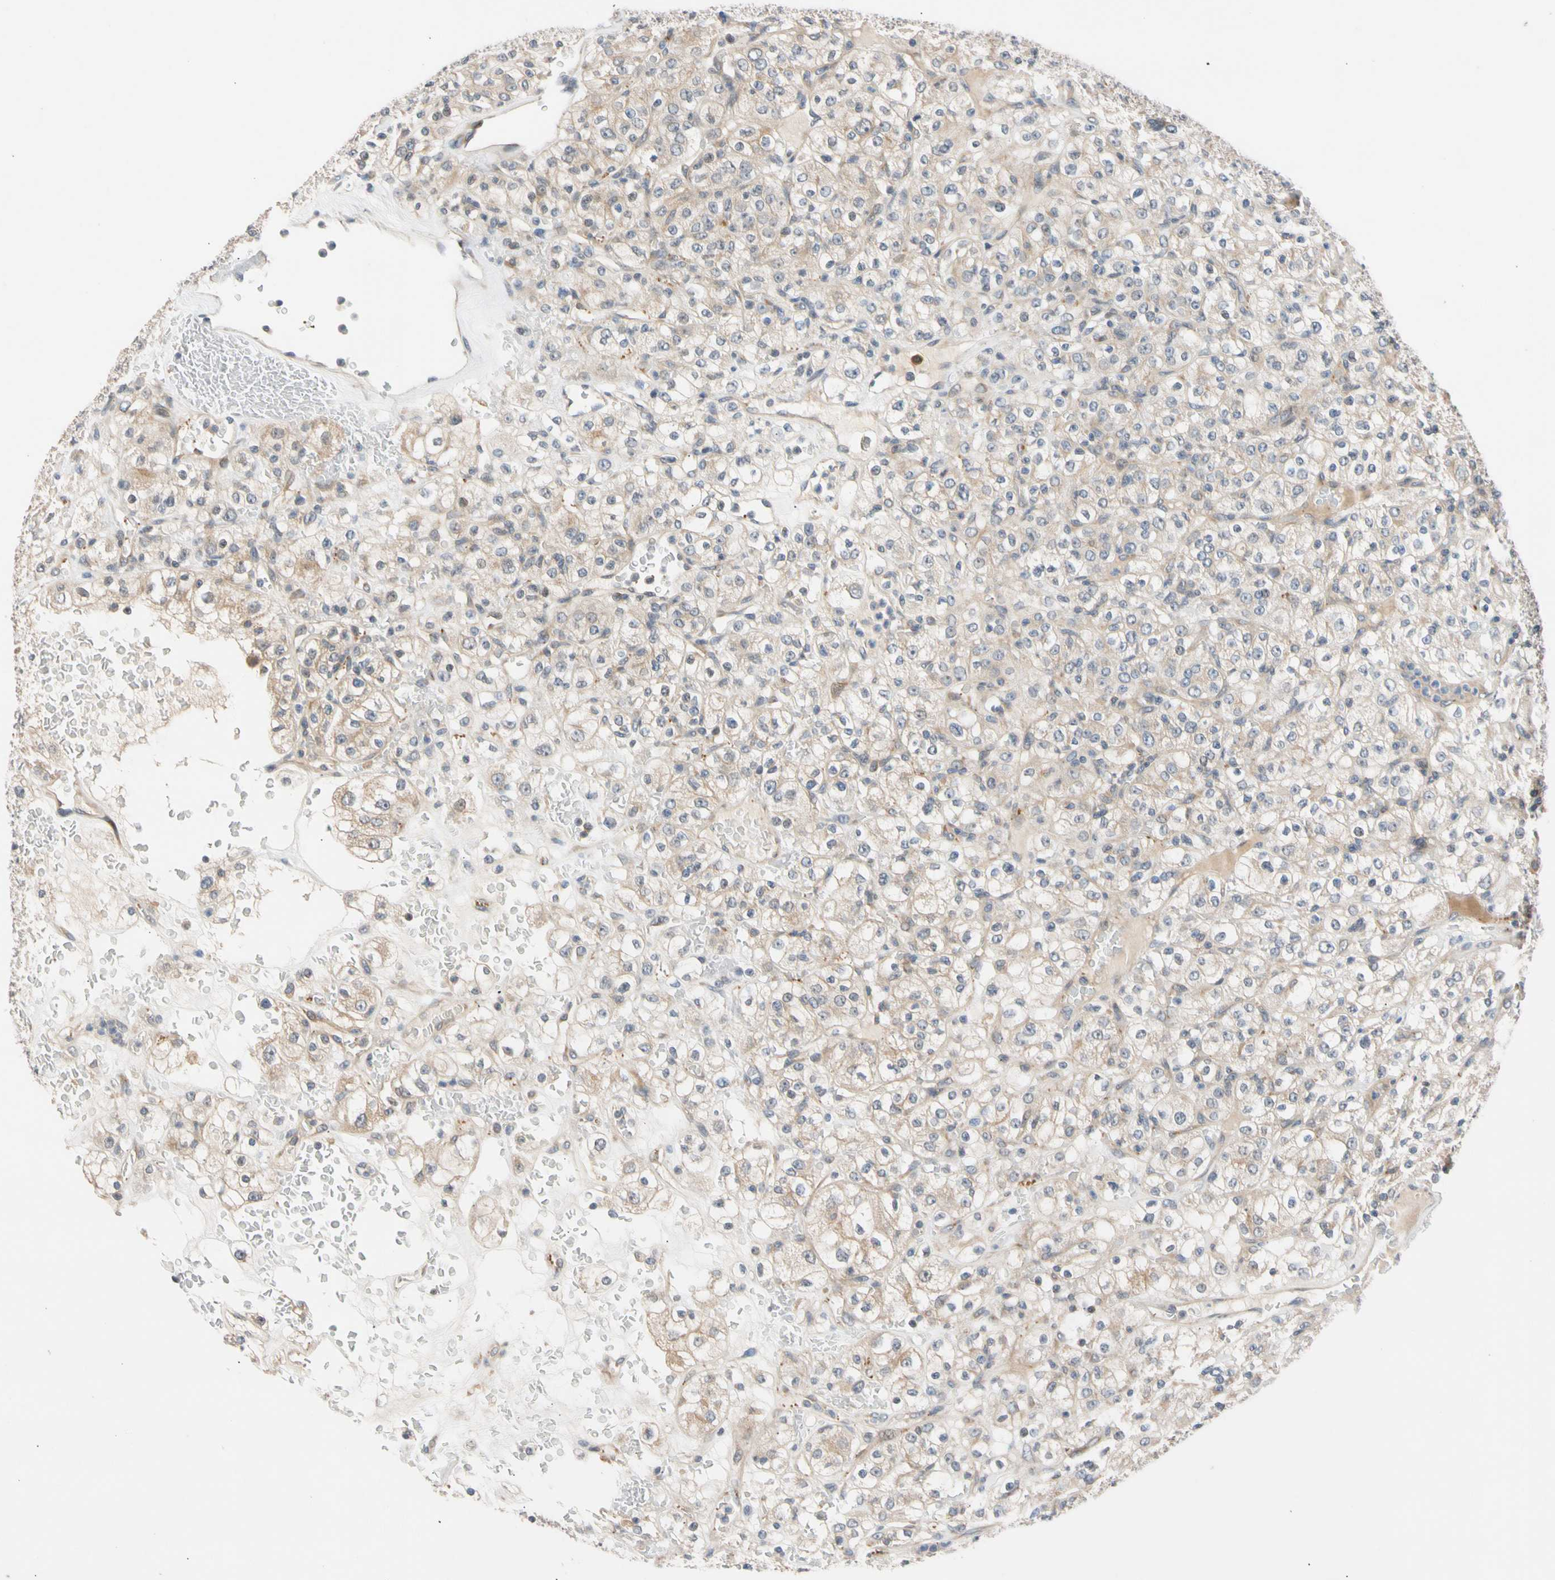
{"staining": {"intensity": "weak", "quantity": ">75%", "location": "cytoplasmic/membranous"}, "tissue": "renal cancer", "cell_type": "Tumor cells", "image_type": "cancer", "snomed": [{"axis": "morphology", "description": "Normal tissue, NOS"}, {"axis": "morphology", "description": "Adenocarcinoma, NOS"}, {"axis": "topography", "description": "Kidney"}], "caption": "Approximately >75% of tumor cells in renal adenocarcinoma demonstrate weak cytoplasmic/membranous protein expression as visualized by brown immunohistochemical staining.", "gene": "CNST", "patient": {"sex": "female", "age": 72}}